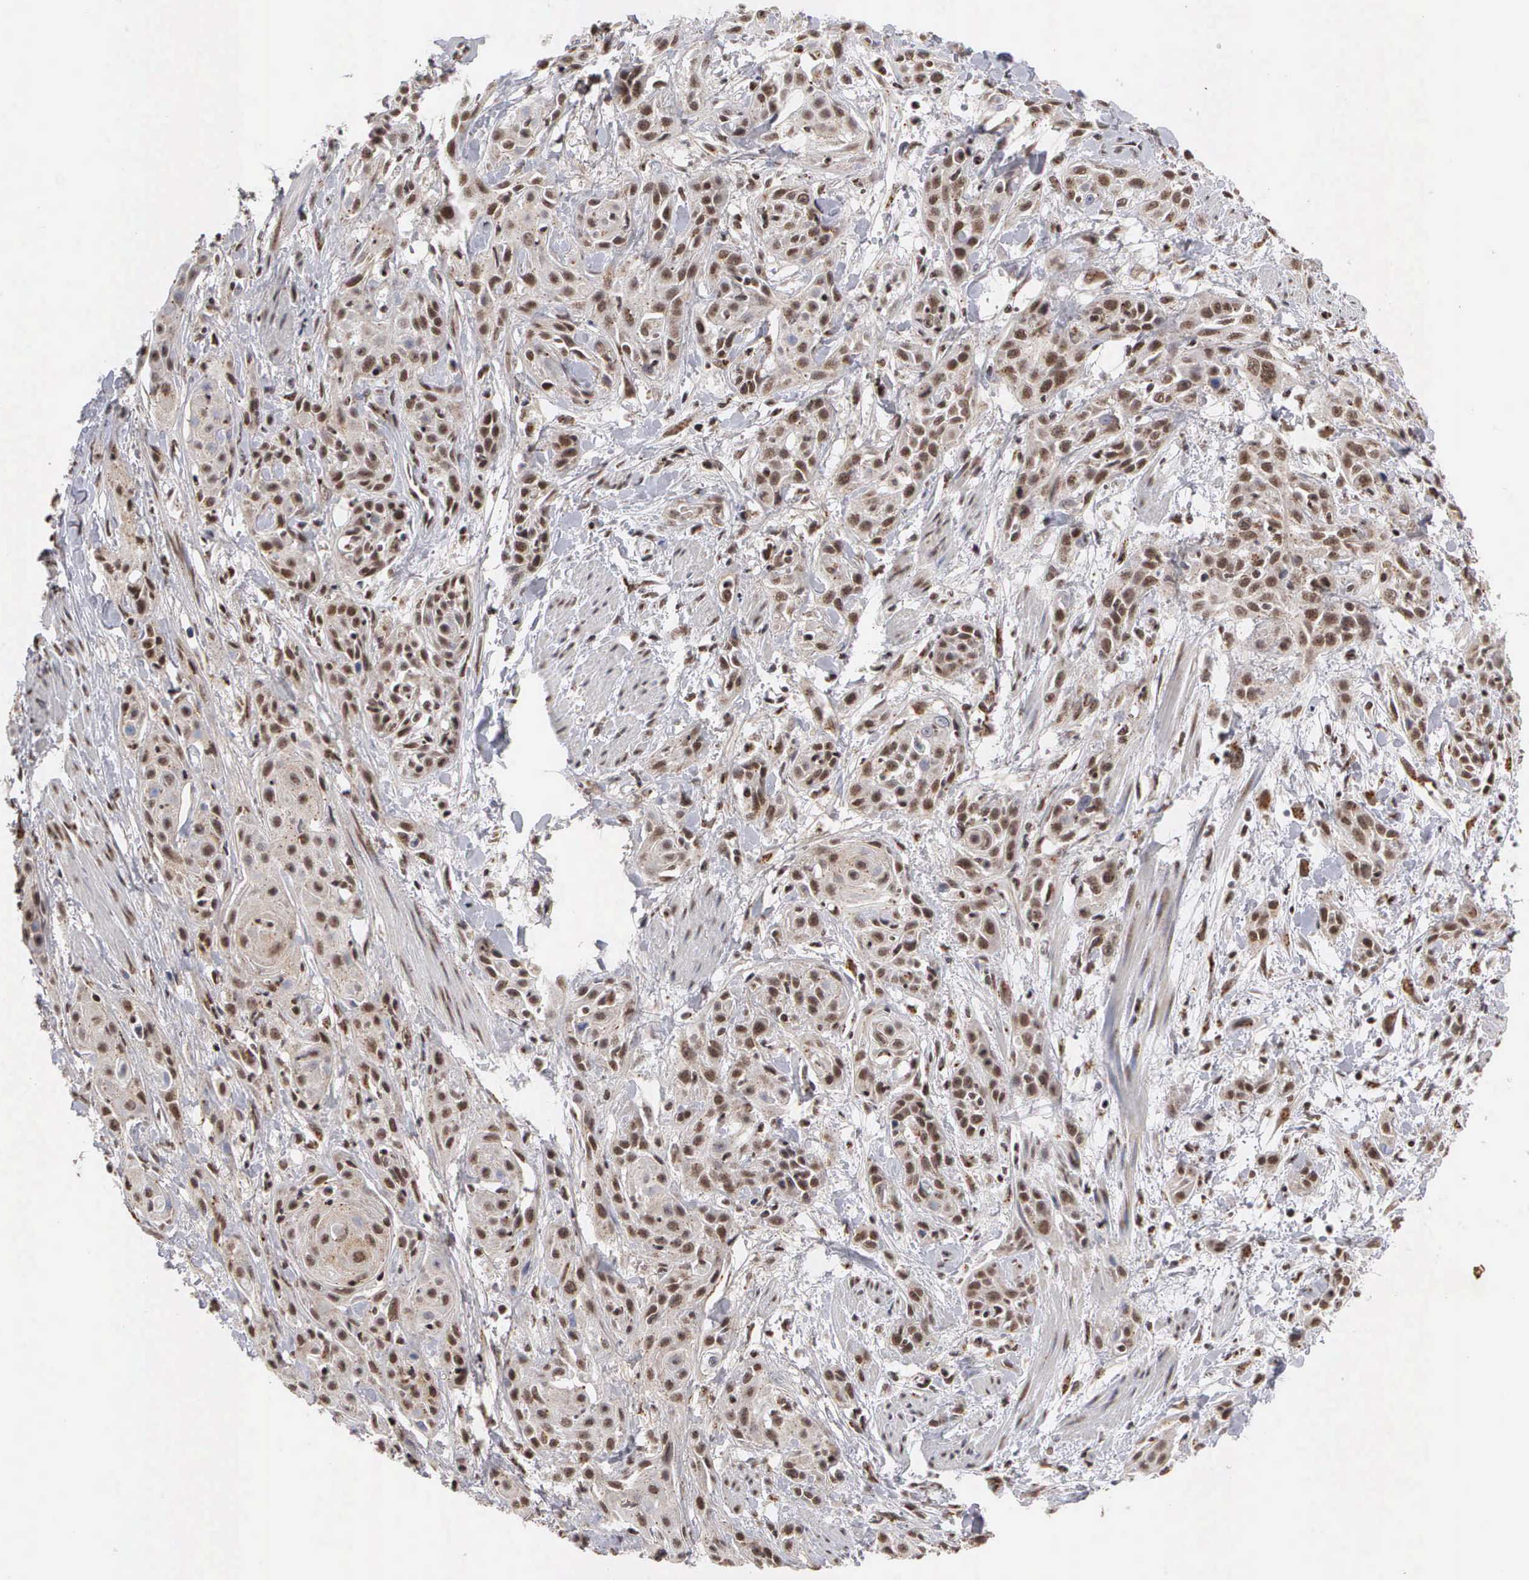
{"staining": {"intensity": "moderate", "quantity": ">75%", "location": "cytoplasmic/membranous,nuclear"}, "tissue": "skin cancer", "cell_type": "Tumor cells", "image_type": "cancer", "snomed": [{"axis": "morphology", "description": "Squamous cell carcinoma, NOS"}, {"axis": "topography", "description": "Skin"}, {"axis": "topography", "description": "Anal"}], "caption": "A medium amount of moderate cytoplasmic/membranous and nuclear expression is seen in about >75% of tumor cells in skin cancer (squamous cell carcinoma) tissue.", "gene": "GTF2A1", "patient": {"sex": "male", "age": 64}}